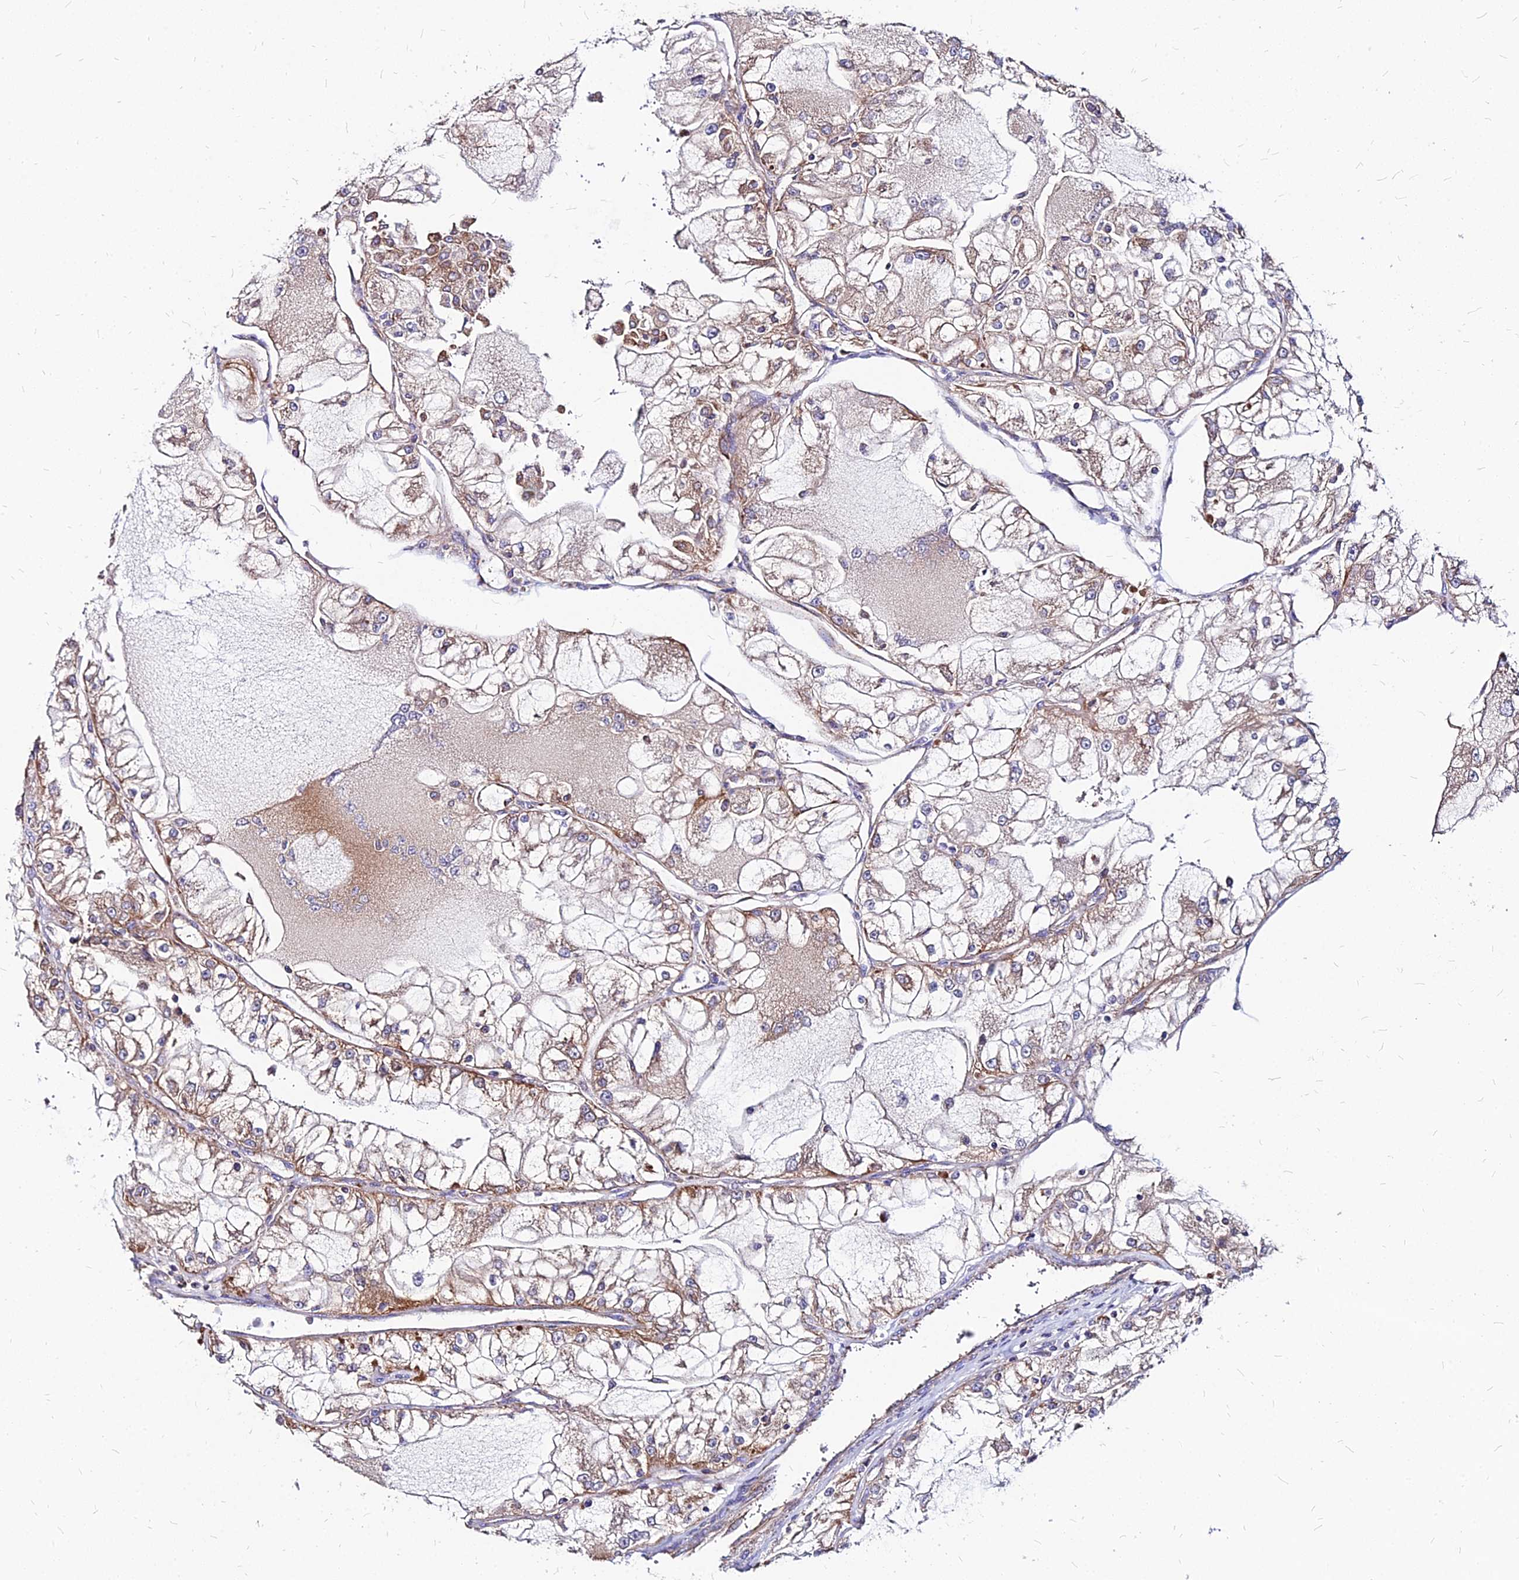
{"staining": {"intensity": "moderate", "quantity": ">75%", "location": "cytoplasmic/membranous"}, "tissue": "renal cancer", "cell_type": "Tumor cells", "image_type": "cancer", "snomed": [{"axis": "morphology", "description": "Adenocarcinoma, NOS"}, {"axis": "topography", "description": "Kidney"}], "caption": "A histopathology image of adenocarcinoma (renal) stained for a protein displays moderate cytoplasmic/membranous brown staining in tumor cells. Nuclei are stained in blue.", "gene": "DLD", "patient": {"sex": "female", "age": 72}}